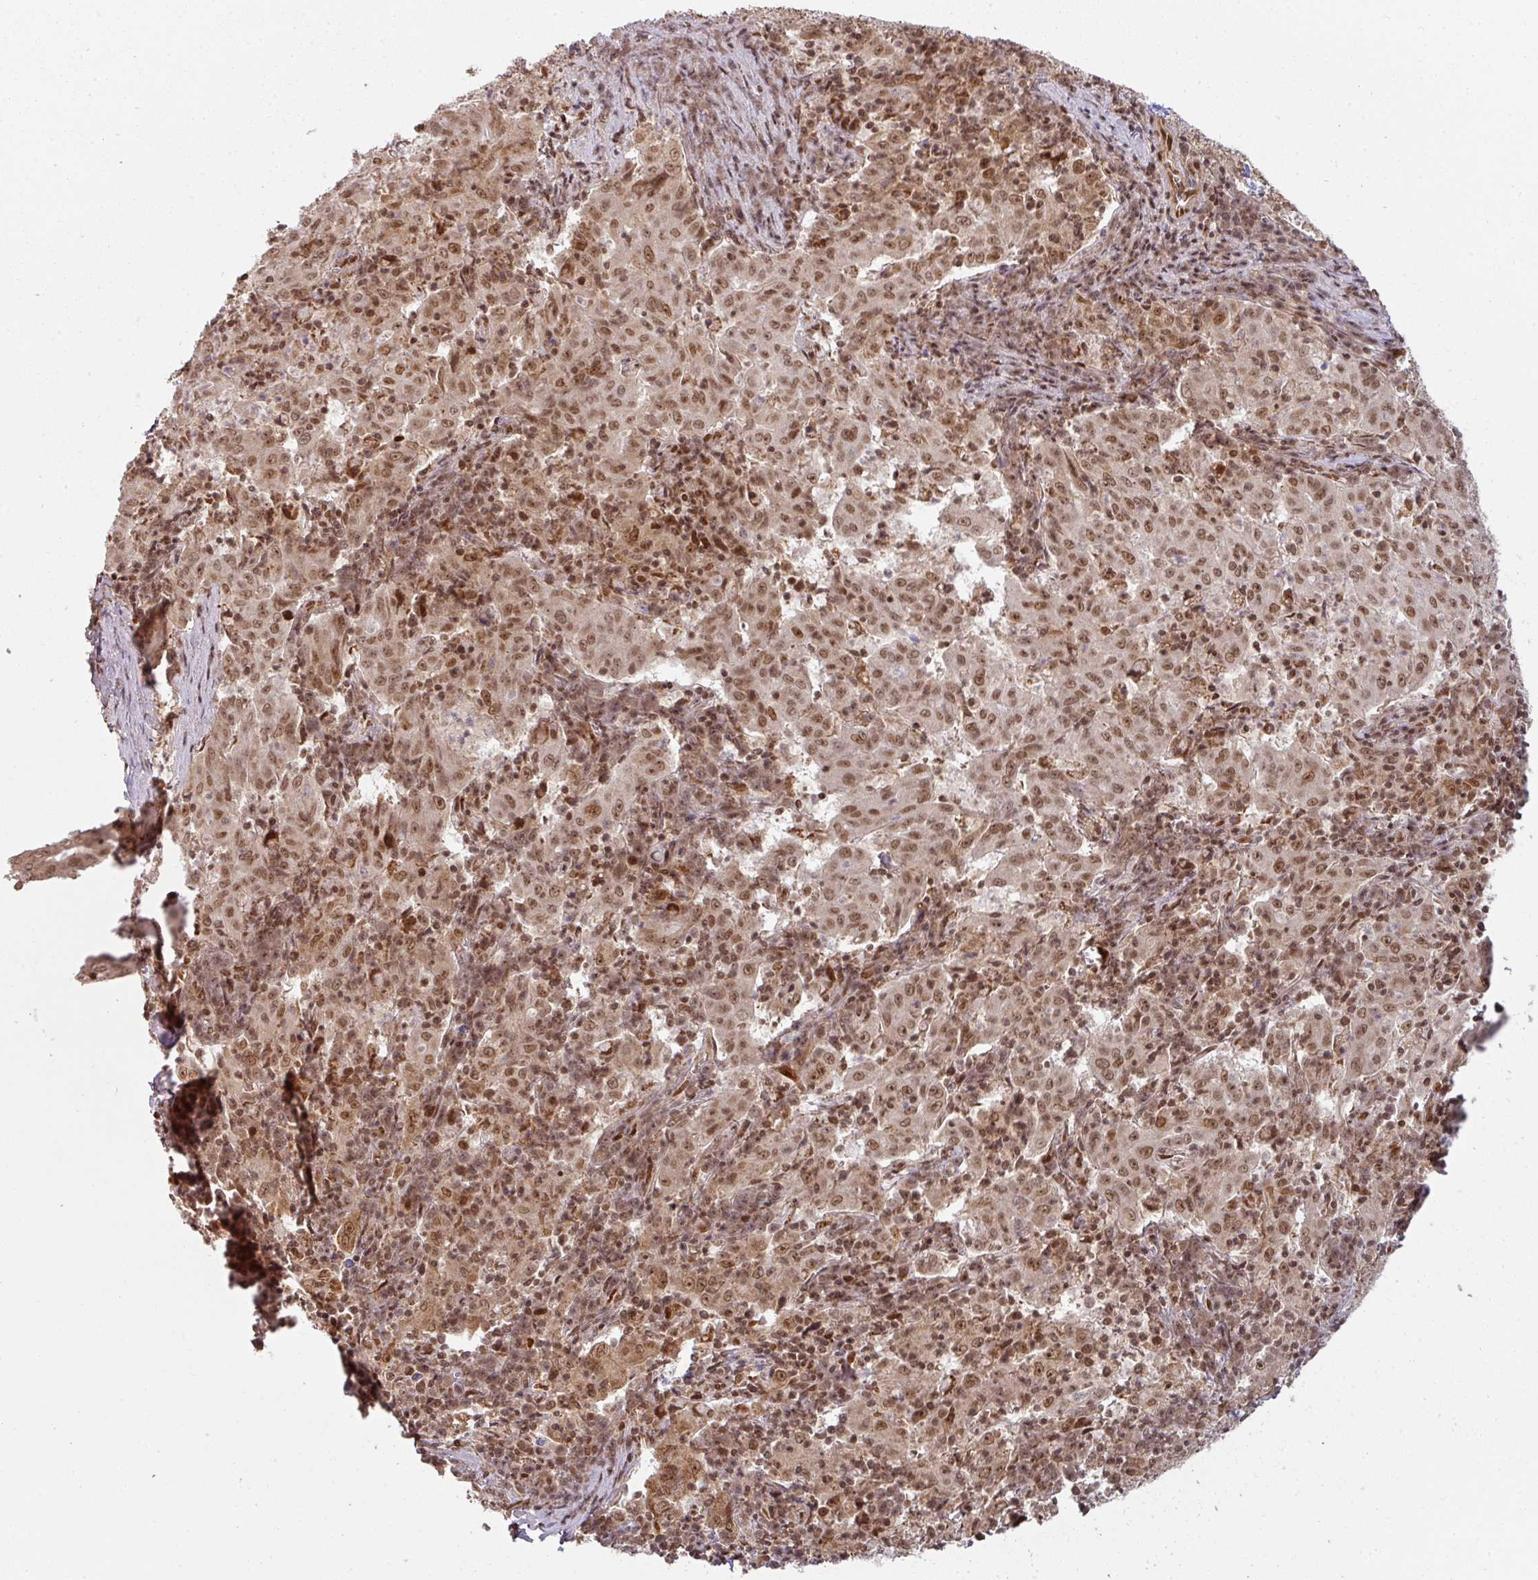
{"staining": {"intensity": "moderate", "quantity": ">75%", "location": "nuclear"}, "tissue": "pancreatic cancer", "cell_type": "Tumor cells", "image_type": "cancer", "snomed": [{"axis": "morphology", "description": "Adenocarcinoma, NOS"}, {"axis": "topography", "description": "Pancreas"}], "caption": "This is an image of immunohistochemistry staining of pancreatic adenocarcinoma, which shows moderate positivity in the nuclear of tumor cells.", "gene": "SIK3", "patient": {"sex": "male", "age": 63}}